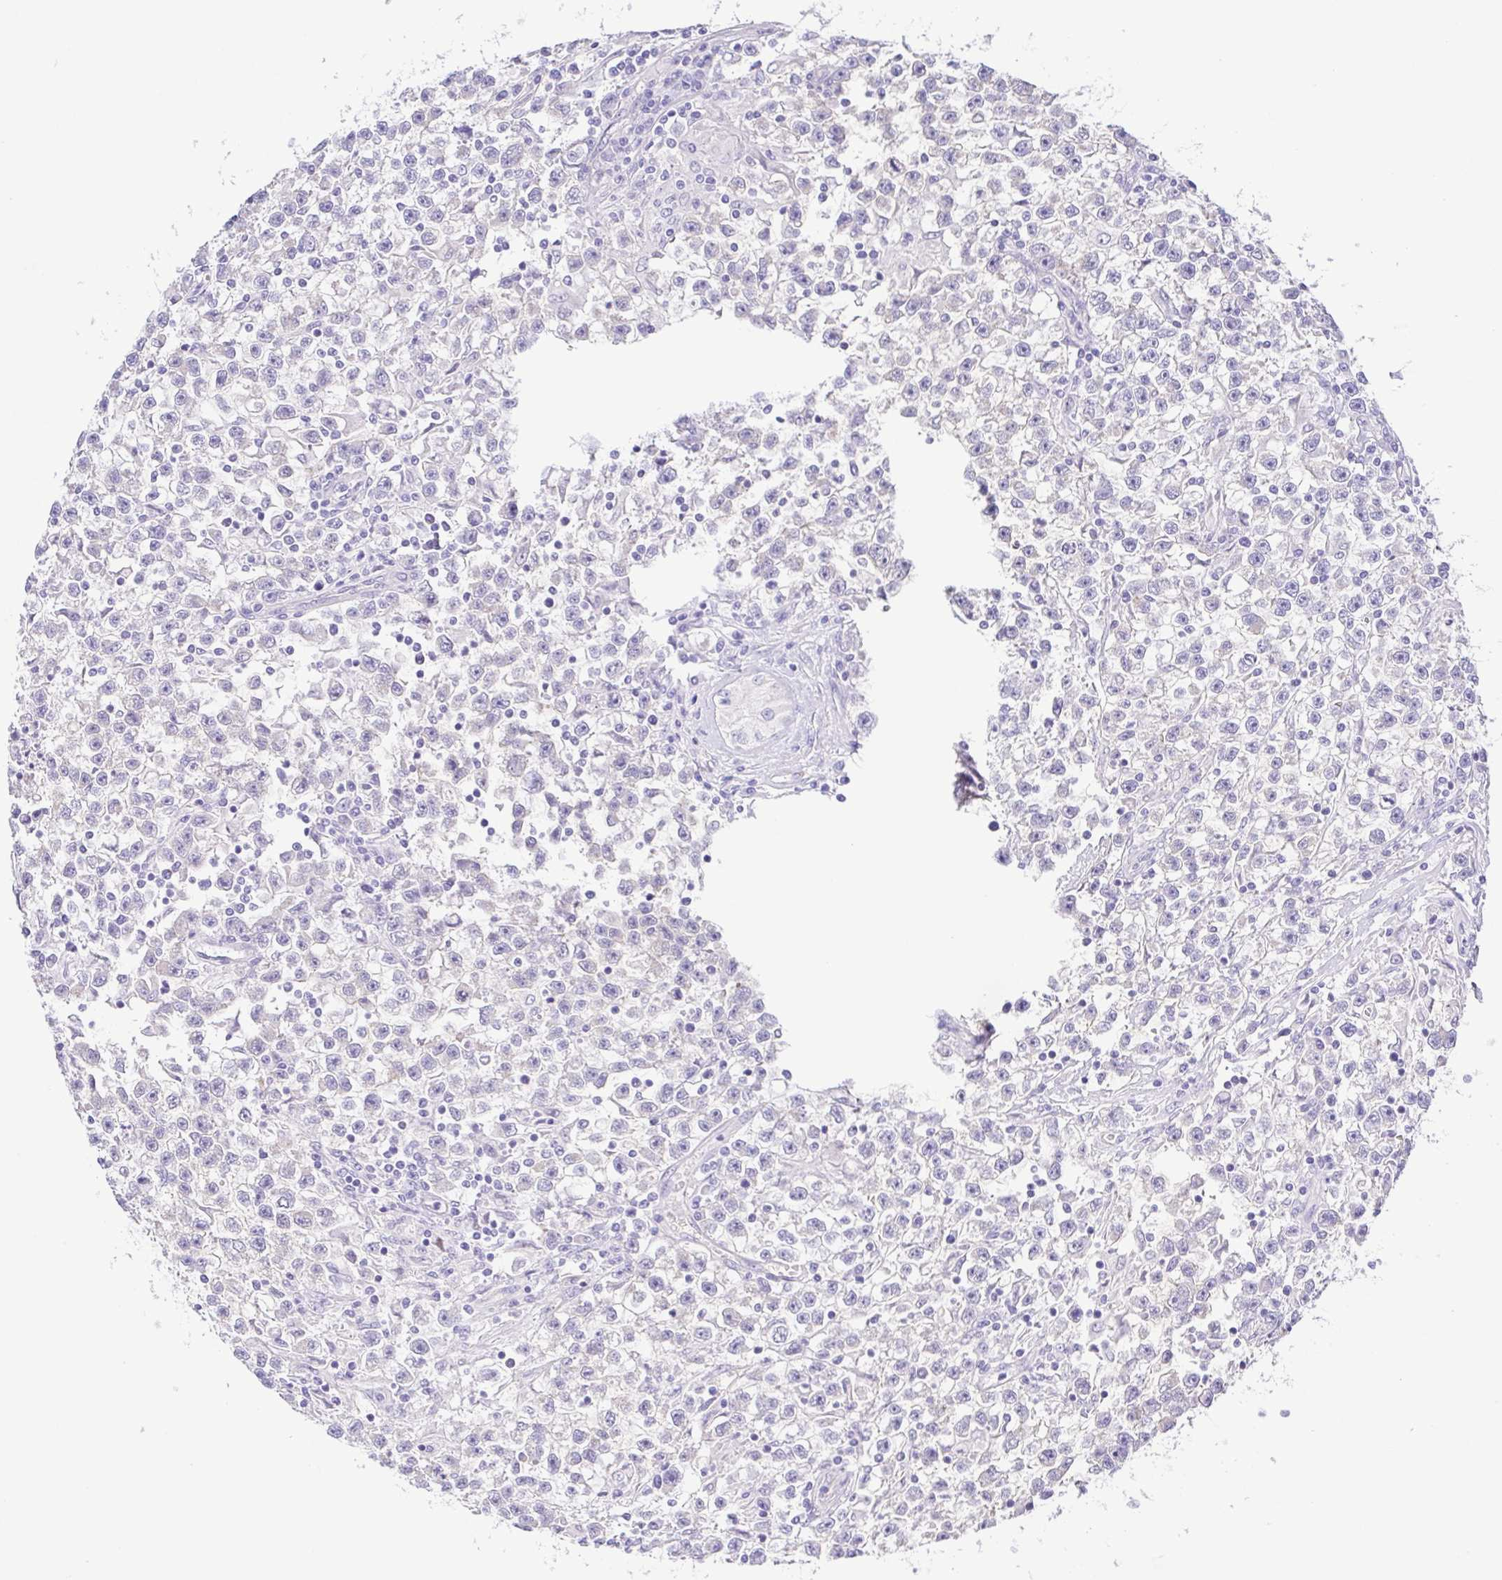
{"staining": {"intensity": "negative", "quantity": "none", "location": "none"}, "tissue": "testis cancer", "cell_type": "Tumor cells", "image_type": "cancer", "snomed": [{"axis": "morphology", "description": "Seminoma, NOS"}, {"axis": "topography", "description": "Testis"}], "caption": "This image is of testis seminoma stained with immunohistochemistry to label a protein in brown with the nuclei are counter-stained blue. There is no expression in tumor cells.", "gene": "EPB42", "patient": {"sex": "male", "age": 31}}